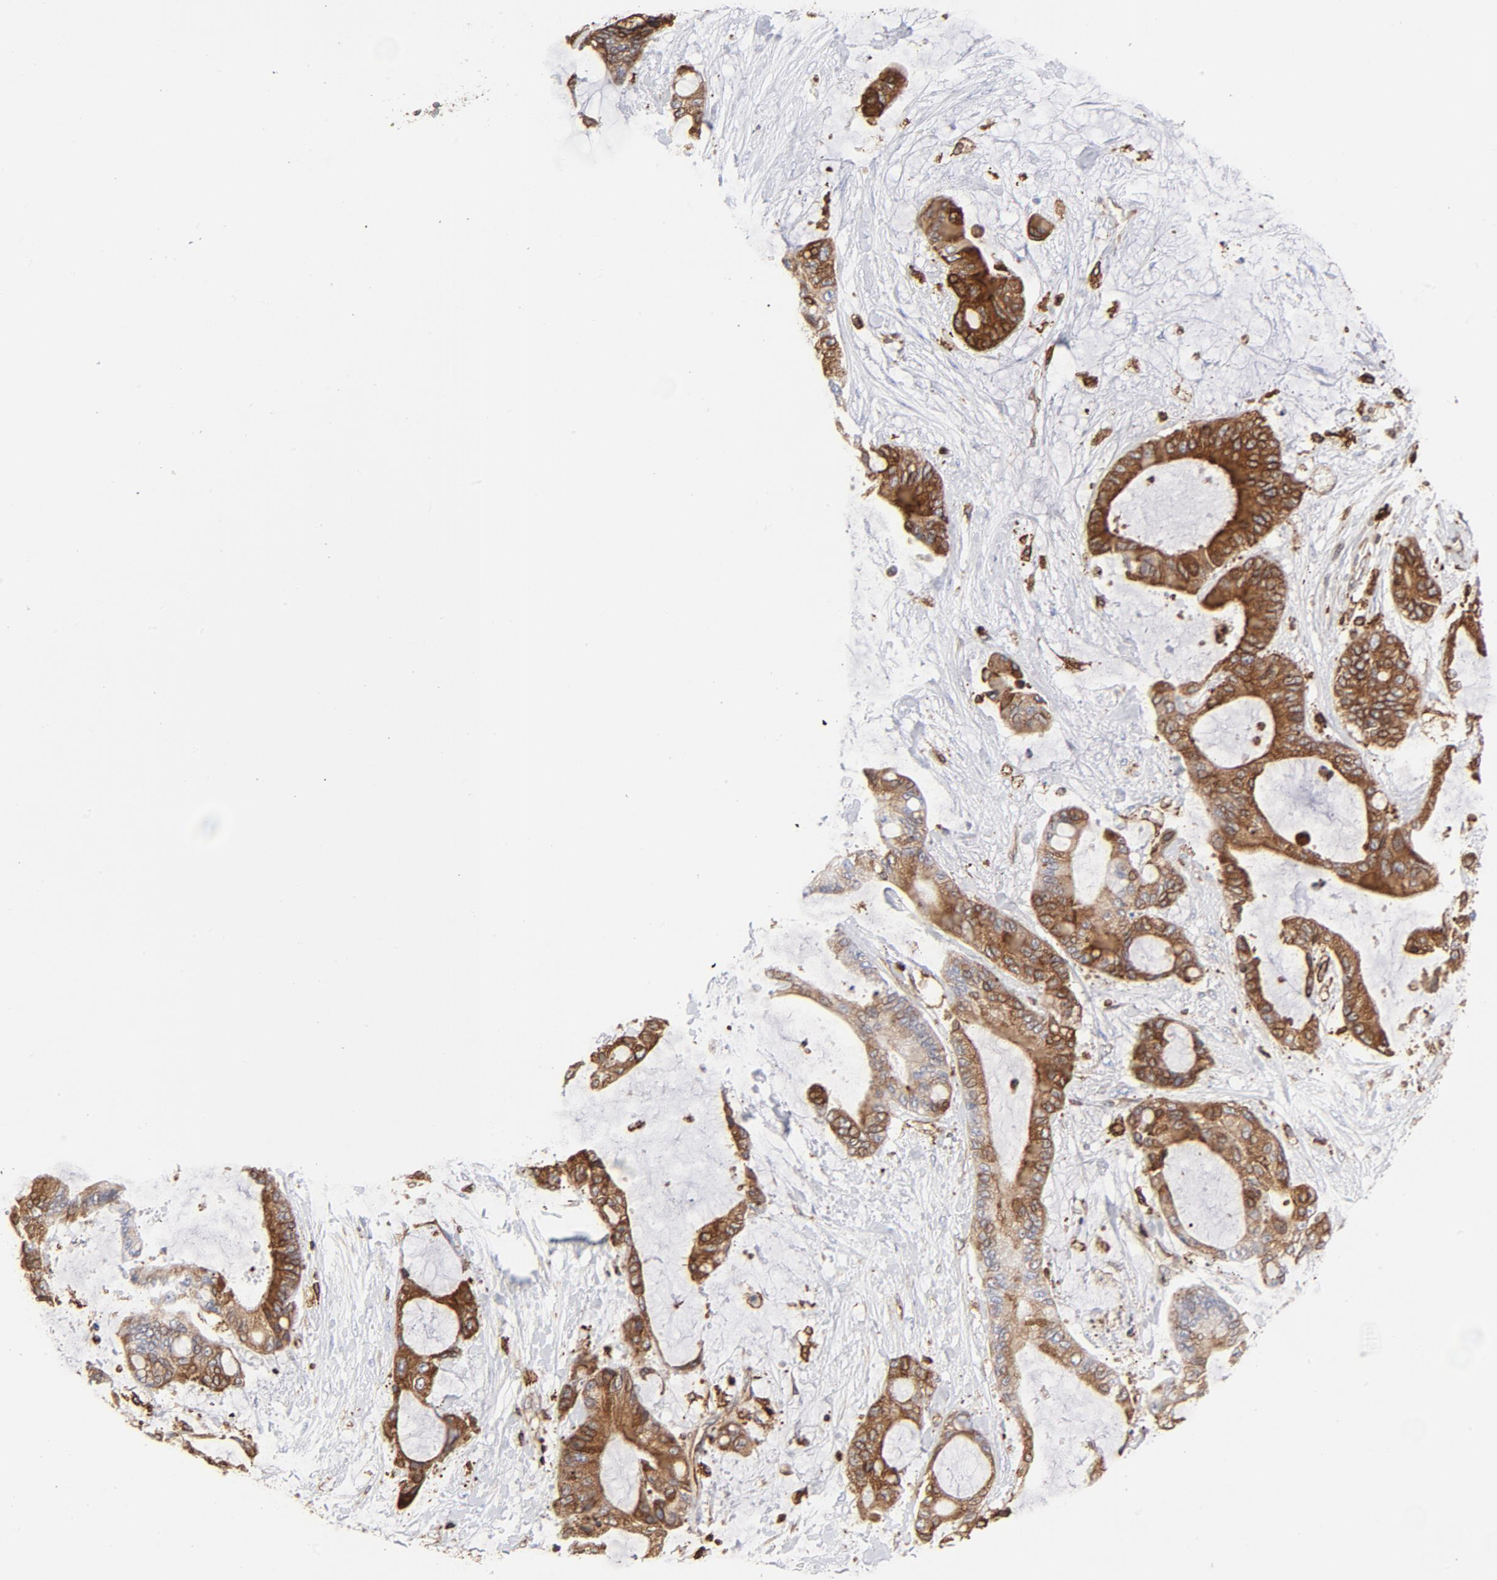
{"staining": {"intensity": "strong", "quantity": ">75%", "location": "cytoplasmic/membranous"}, "tissue": "liver cancer", "cell_type": "Tumor cells", "image_type": "cancer", "snomed": [{"axis": "morphology", "description": "Cholangiocarcinoma"}, {"axis": "topography", "description": "Liver"}], "caption": "This is a photomicrograph of IHC staining of liver cancer, which shows strong staining in the cytoplasmic/membranous of tumor cells.", "gene": "CANX", "patient": {"sex": "female", "age": 73}}